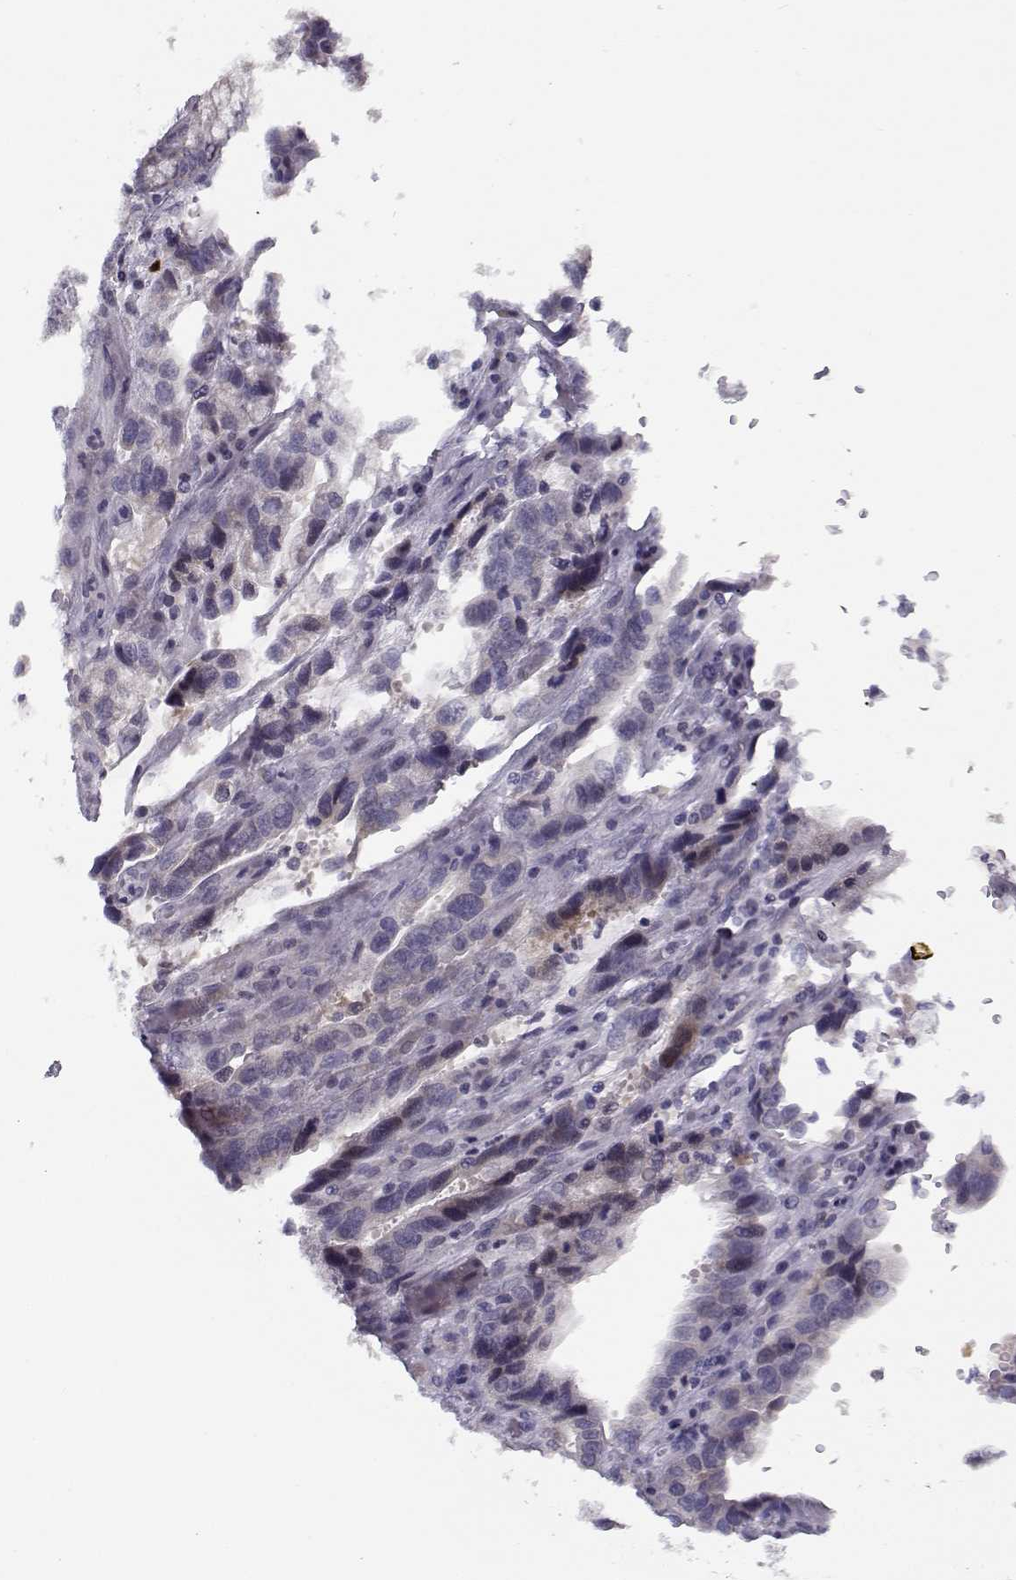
{"staining": {"intensity": "weak", "quantity": "<25%", "location": "cytoplasmic/membranous"}, "tissue": "stomach cancer", "cell_type": "Tumor cells", "image_type": "cancer", "snomed": [{"axis": "morphology", "description": "Adenocarcinoma, NOS"}, {"axis": "topography", "description": "Stomach, lower"}], "caption": "Immunohistochemistry histopathology image of human adenocarcinoma (stomach) stained for a protein (brown), which exhibits no positivity in tumor cells.", "gene": "DDX25", "patient": {"sex": "female", "age": 76}}